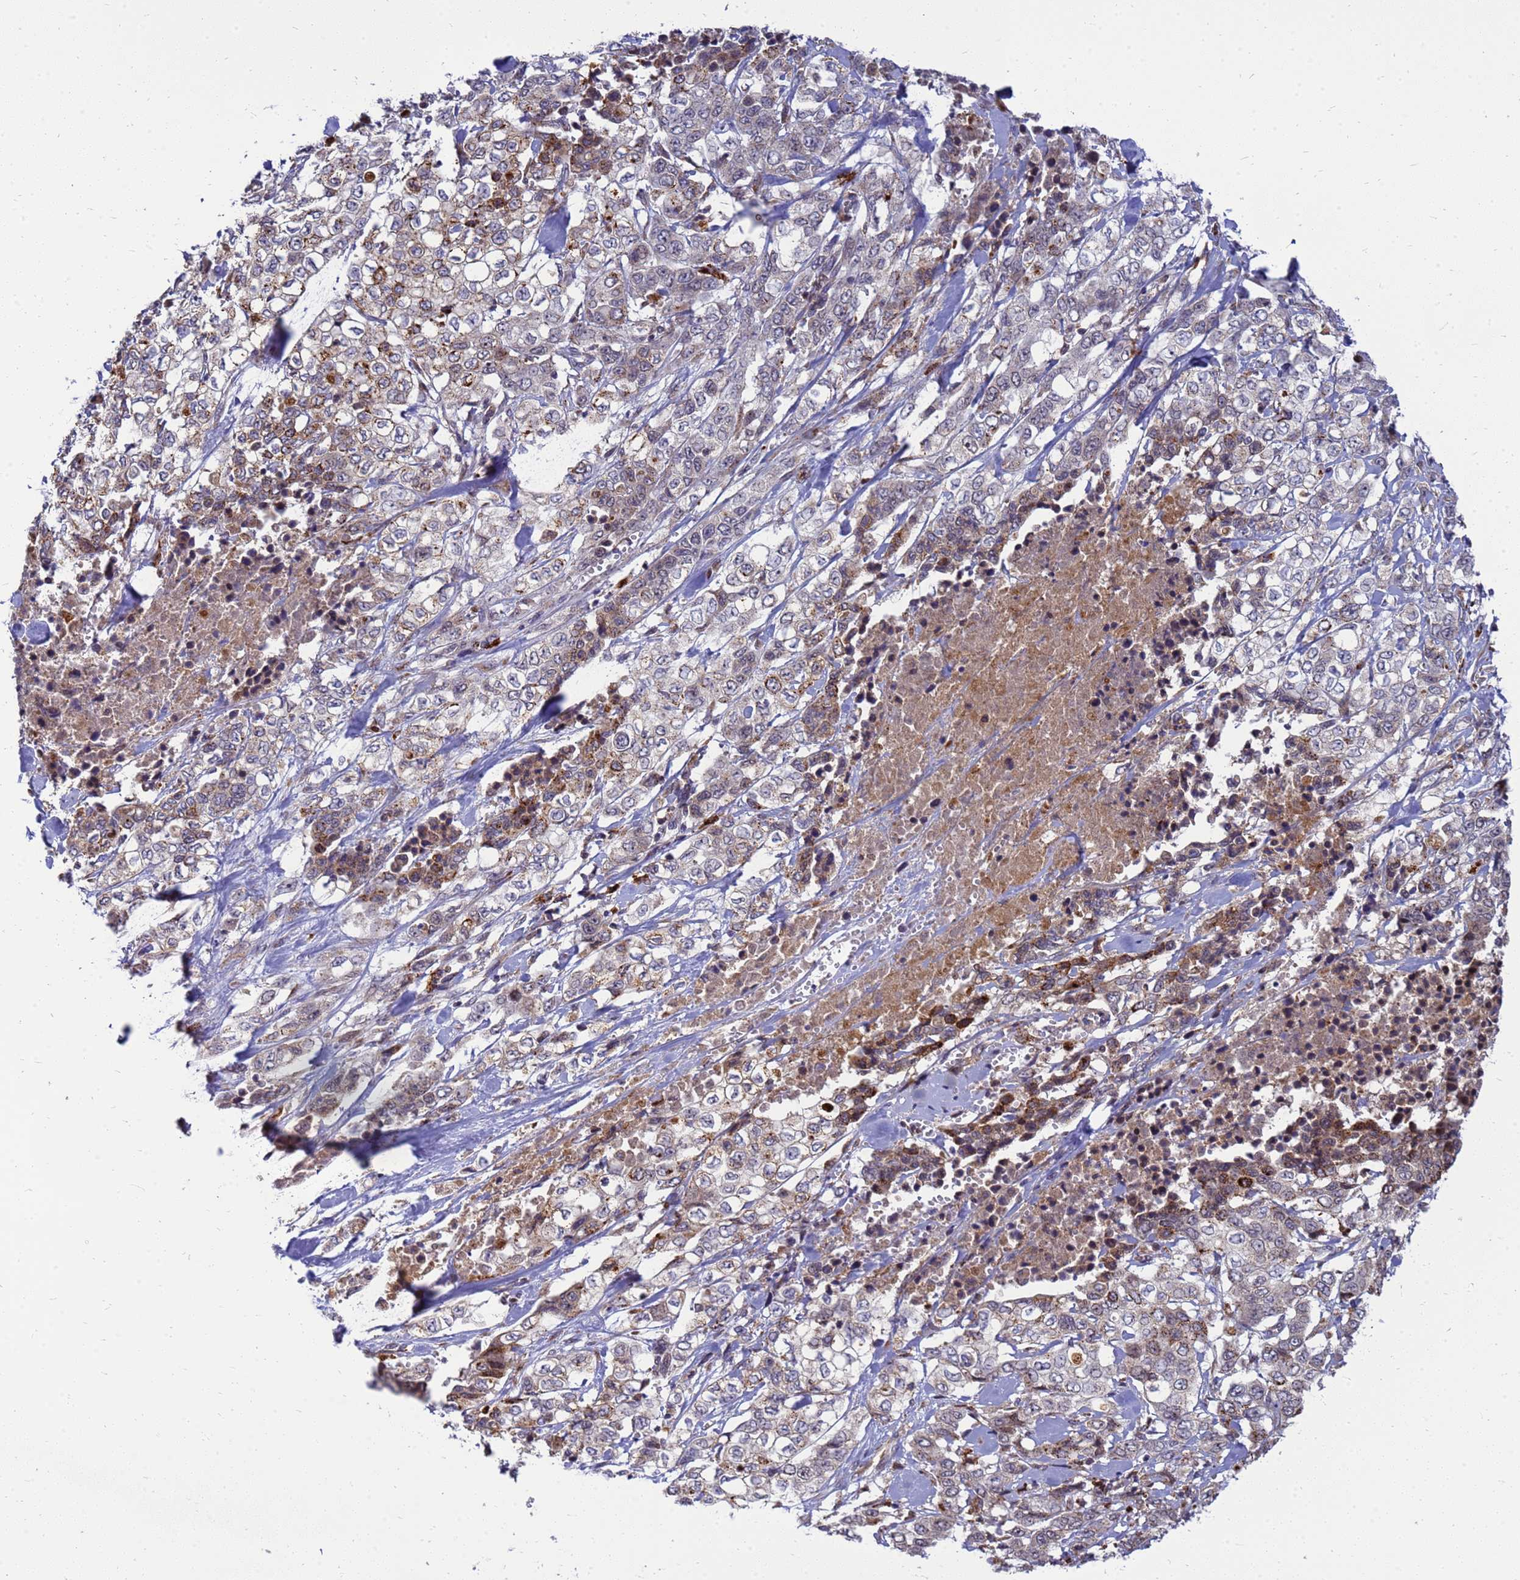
{"staining": {"intensity": "moderate", "quantity": "<25%", "location": "cytoplasmic/membranous"}, "tissue": "stomach cancer", "cell_type": "Tumor cells", "image_type": "cancer", "snomed": [{"axis": "morphology", "description": "Adenocarcinoma, NOS"}, {"axis": "topography", "description": "Stomach, upper"}], "caption": "The image shows staining of stomach cancer, revealing moderate cytoplasmic/membranous protein positivity (brown color) within tumor cells.", "gene": "C12orf43", "patient": {"sex": "male", "age": 62}}